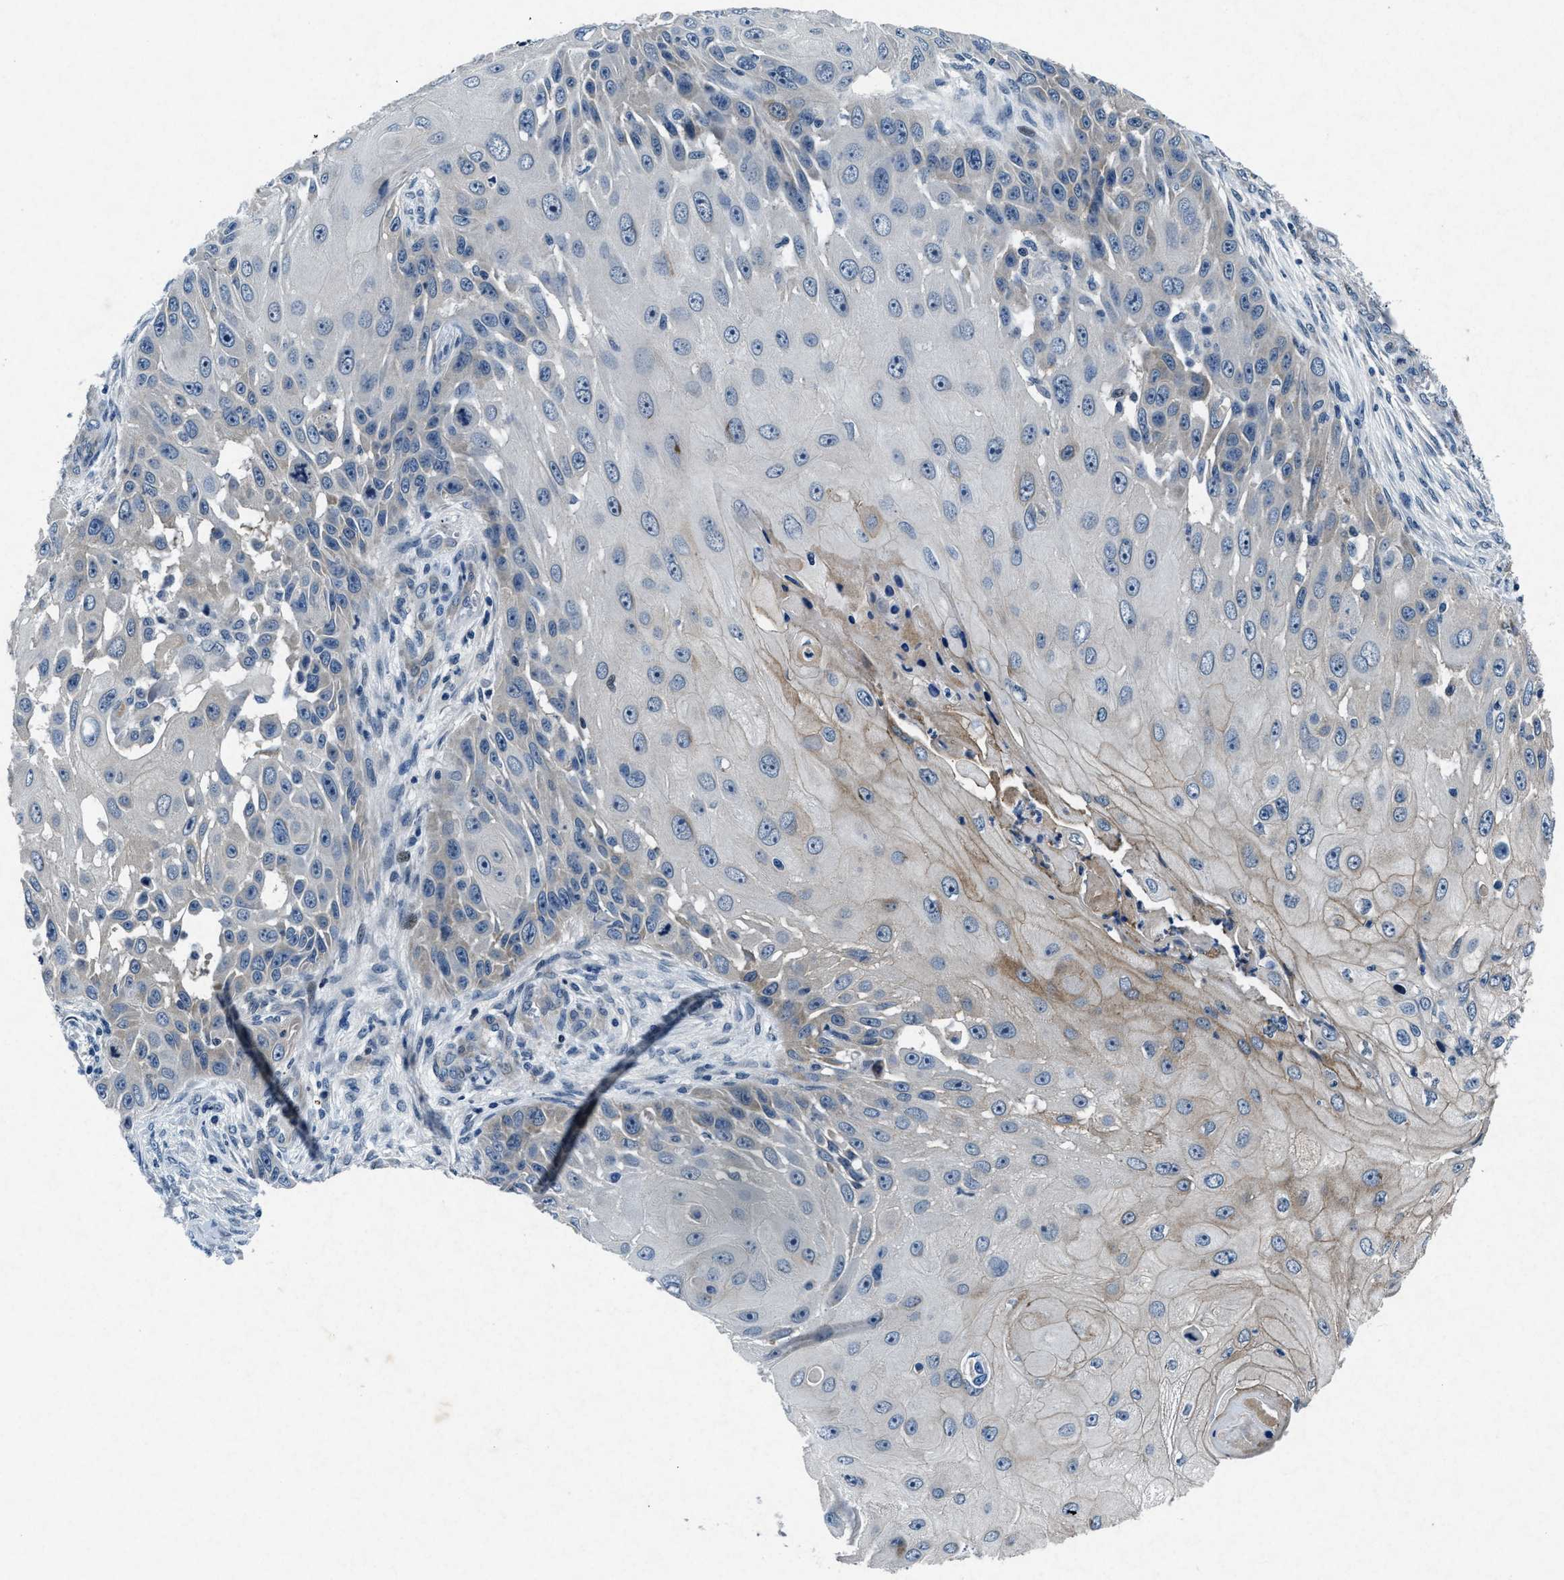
{"staining": {"intensity": "moderate", "quantity": "<25%", "location": "cytoplasmic/membranous"}, "tissue": "skin cancer", "cell_type": "Tumor cells", "image_type": "cancer", "snomed": [{"axis": "morphology", "description": "Squamous cell carcinoma, NOS"}, {"axis": "topography", "description": "Skin"}], "caption": "Moderate cytoplasmic/membranous expression for a protein is identified in about <25% of tumor cells of skin squamous cell carcinoma using immunohistochemistry (IHC).", "gene": "PHLDA1", "patient": {"sex": "female", "age": 44}}